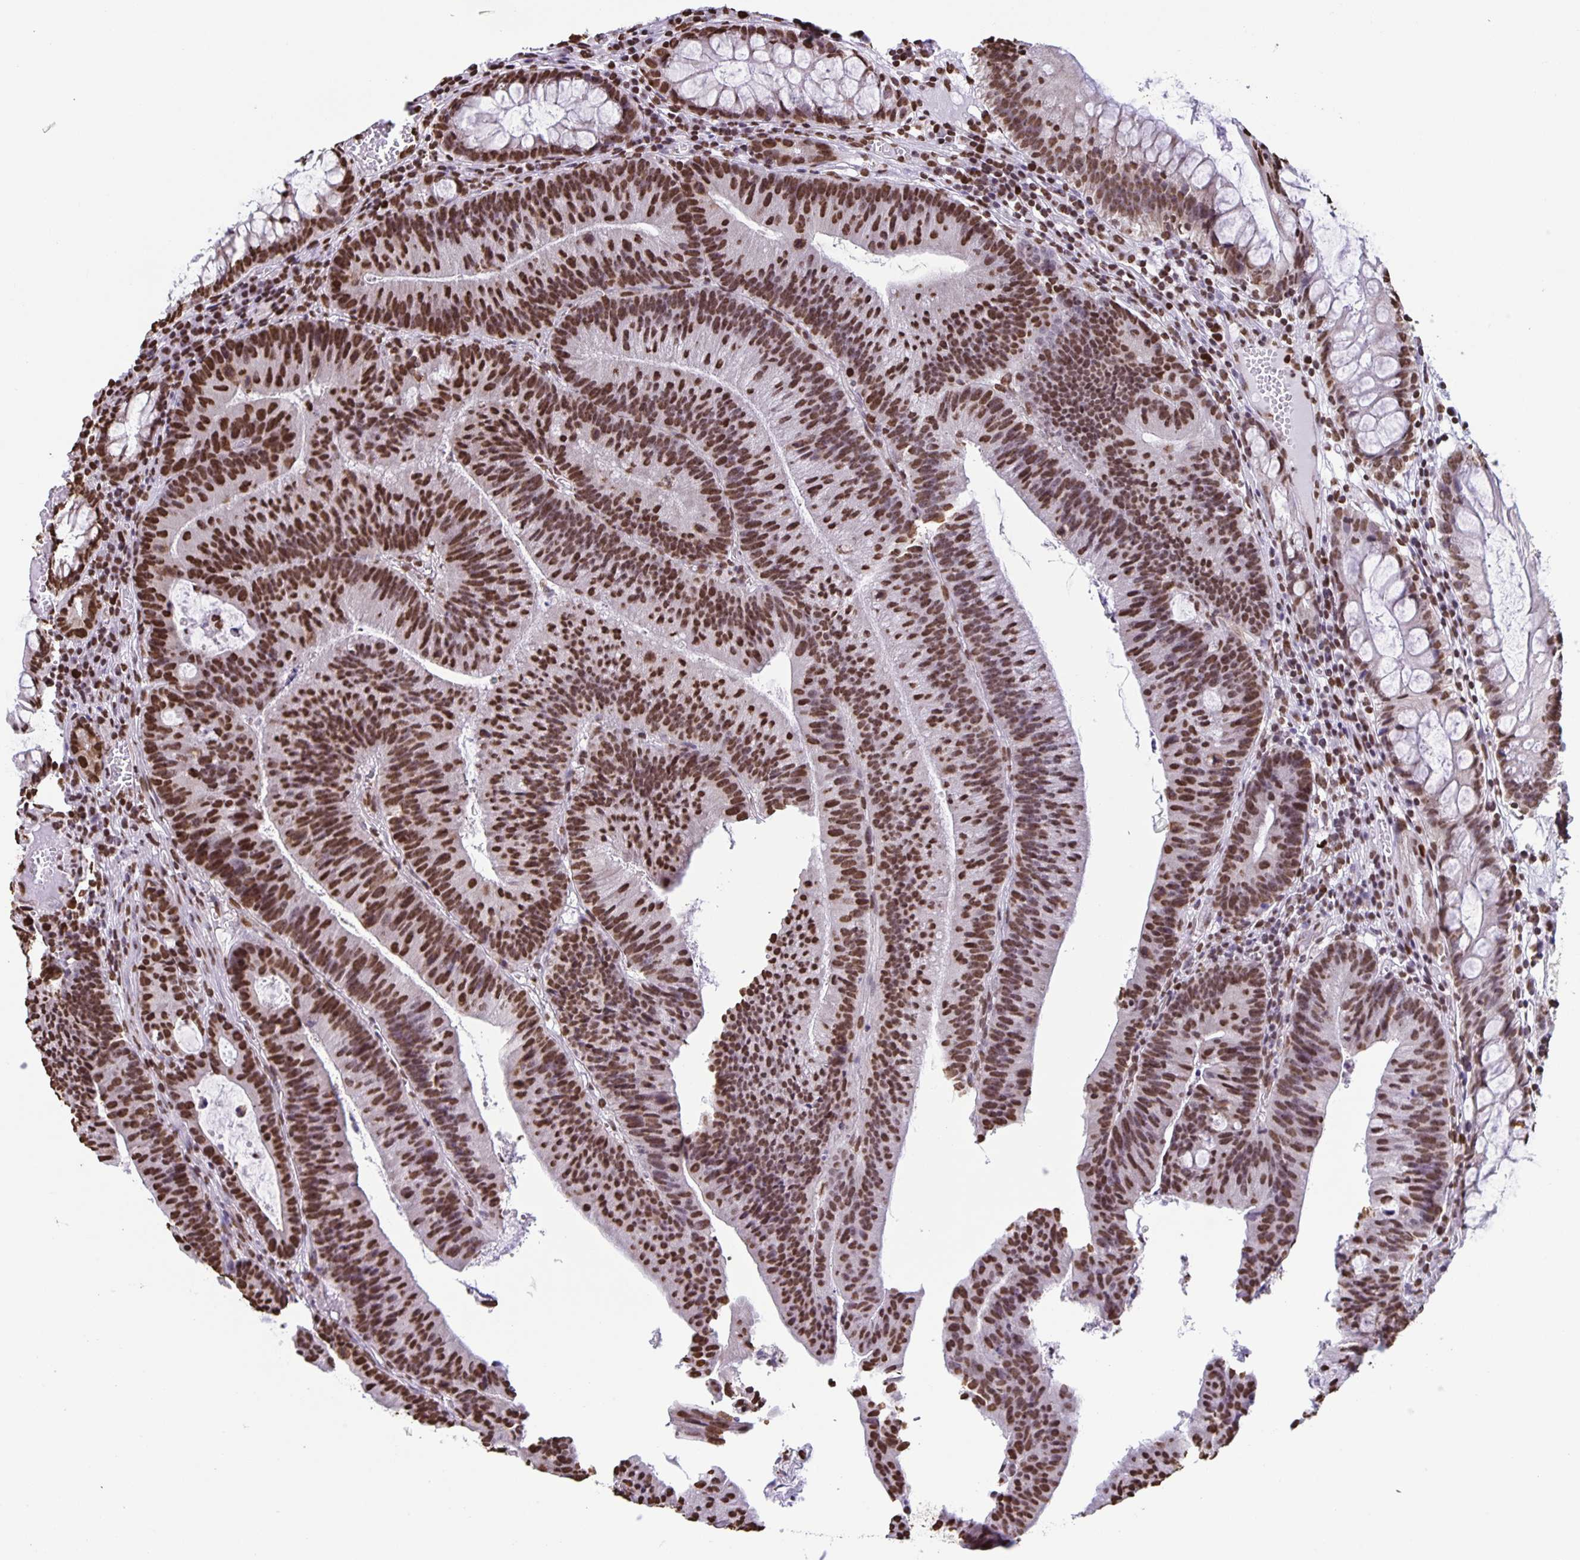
{"staining": {"intensity": "strong", "quantity": ">75%", "location": "nuclear"}, "tissue": "colorectal cancer", "cell_type": "Tumor cells", "image_type": "cancer", "snomed": [{"axis": "morphology", "description": "Adenocarcinoma, NOS"}, {"axis": "topography", "description": "Colon"}], "caption": "Human colorectal adenocarcinoma stained with a protein marker reveals strong staining in tumor cells.", "gene": "DUT", "patient": {"sex": "female", "age": 78}}